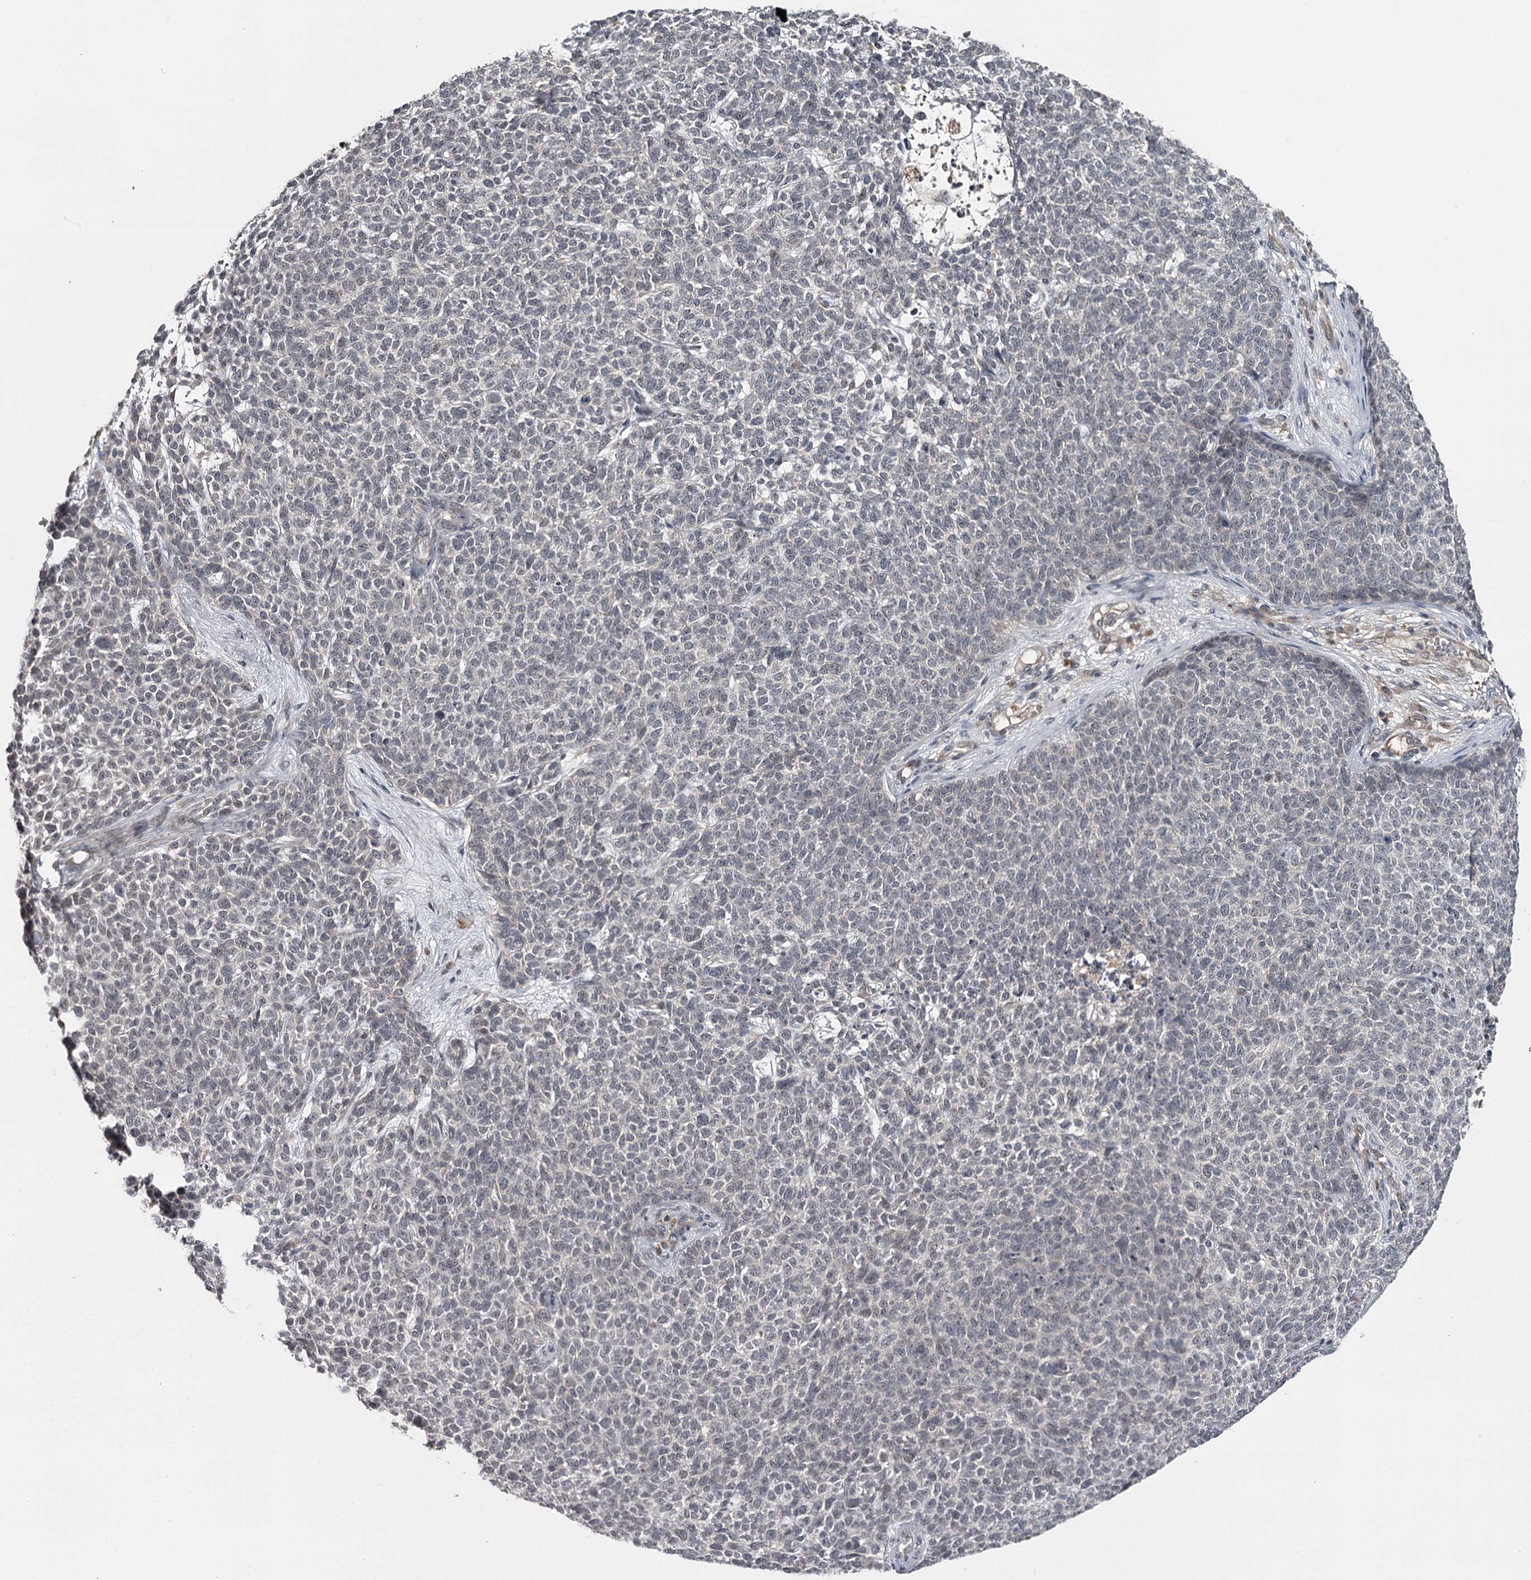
{"staining": {"intensity": "negative", "quantity": "none", "location": "none"}, "tissue": "skin cancer", "cell_type": "Tumor cells", "image_type": "cancer", "snomed": [{"axis": "morphology", "description": "Basal cell carcinoma"}, {"axis": "topography", "description": "Skin"}], "caption": "This photomicrograph is of skin cancer stained with IHC to label a protein in brown with the nuclei are counter-stained blue. There is no expression in tumor cells.", "gene": "CWF19L2", "patient": {"sex": "female", "age": 84}}